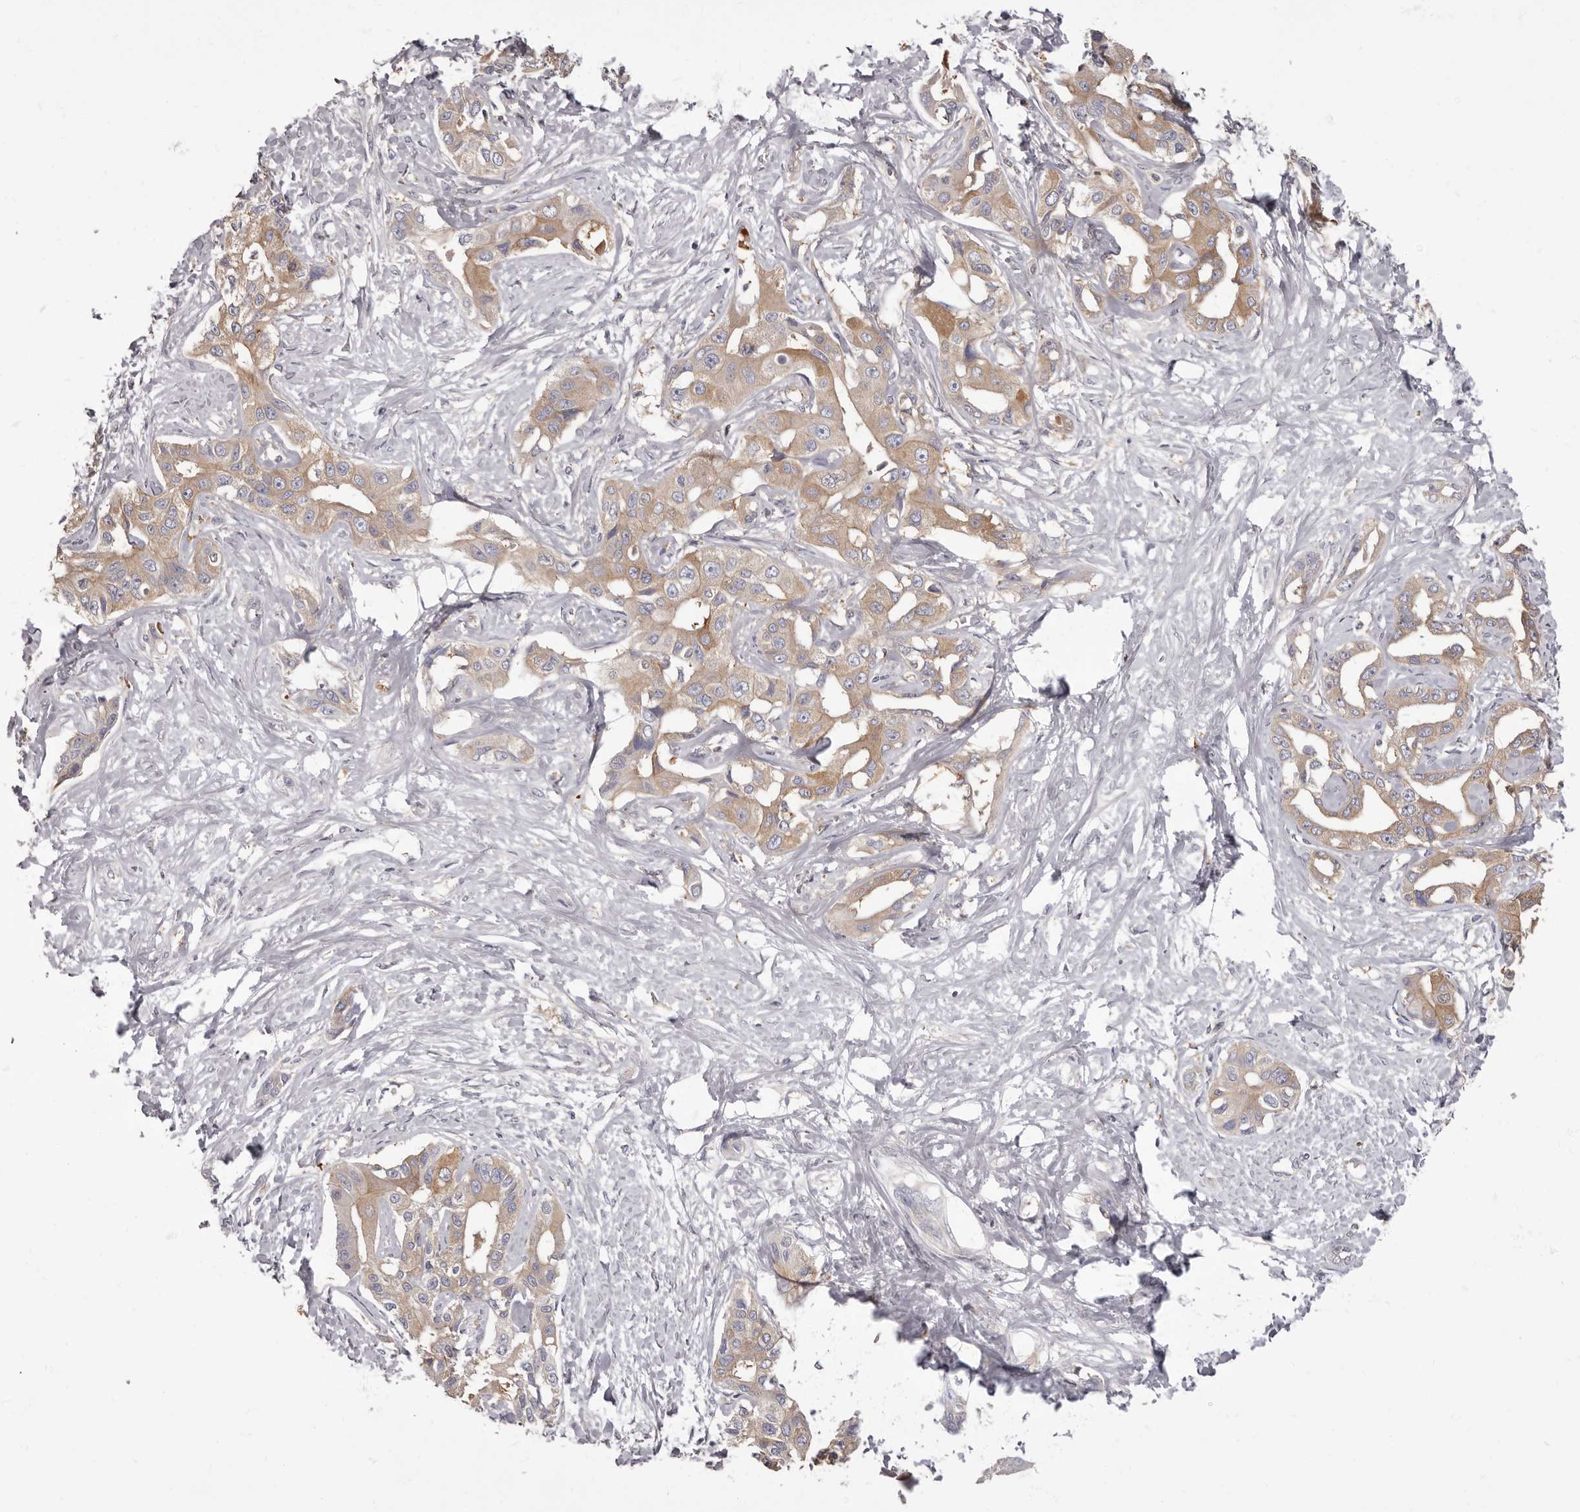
{"staining": {"intensity": "moderate", "quantity": "25%-75%", "location": "cytoplasmic/membranous"}, "tissue": "liver cancer", "cell_type": "Tumor cells", "image_type": "cancer", "snomed": [{"axis": "morphology", "description": "Cholangiocarcinoma"}, {"axis": "topography", "description": "Liver"}], "caption": "Immunohistochemical staining of human liver cancer (cholangiocarcinoma) reveals medium levels of moderate cytoplasmic/membranous protein staining in approximately 25%-75% of tumor cells. The protein of interest is stained brown, and the nuclei are stained in blue (DAB (3,3'-diaminobenzidine) IHC with brightfield microscopy, high magnification).", "gene": "APEH", "patient": {"sex": "male", "age": 59}}